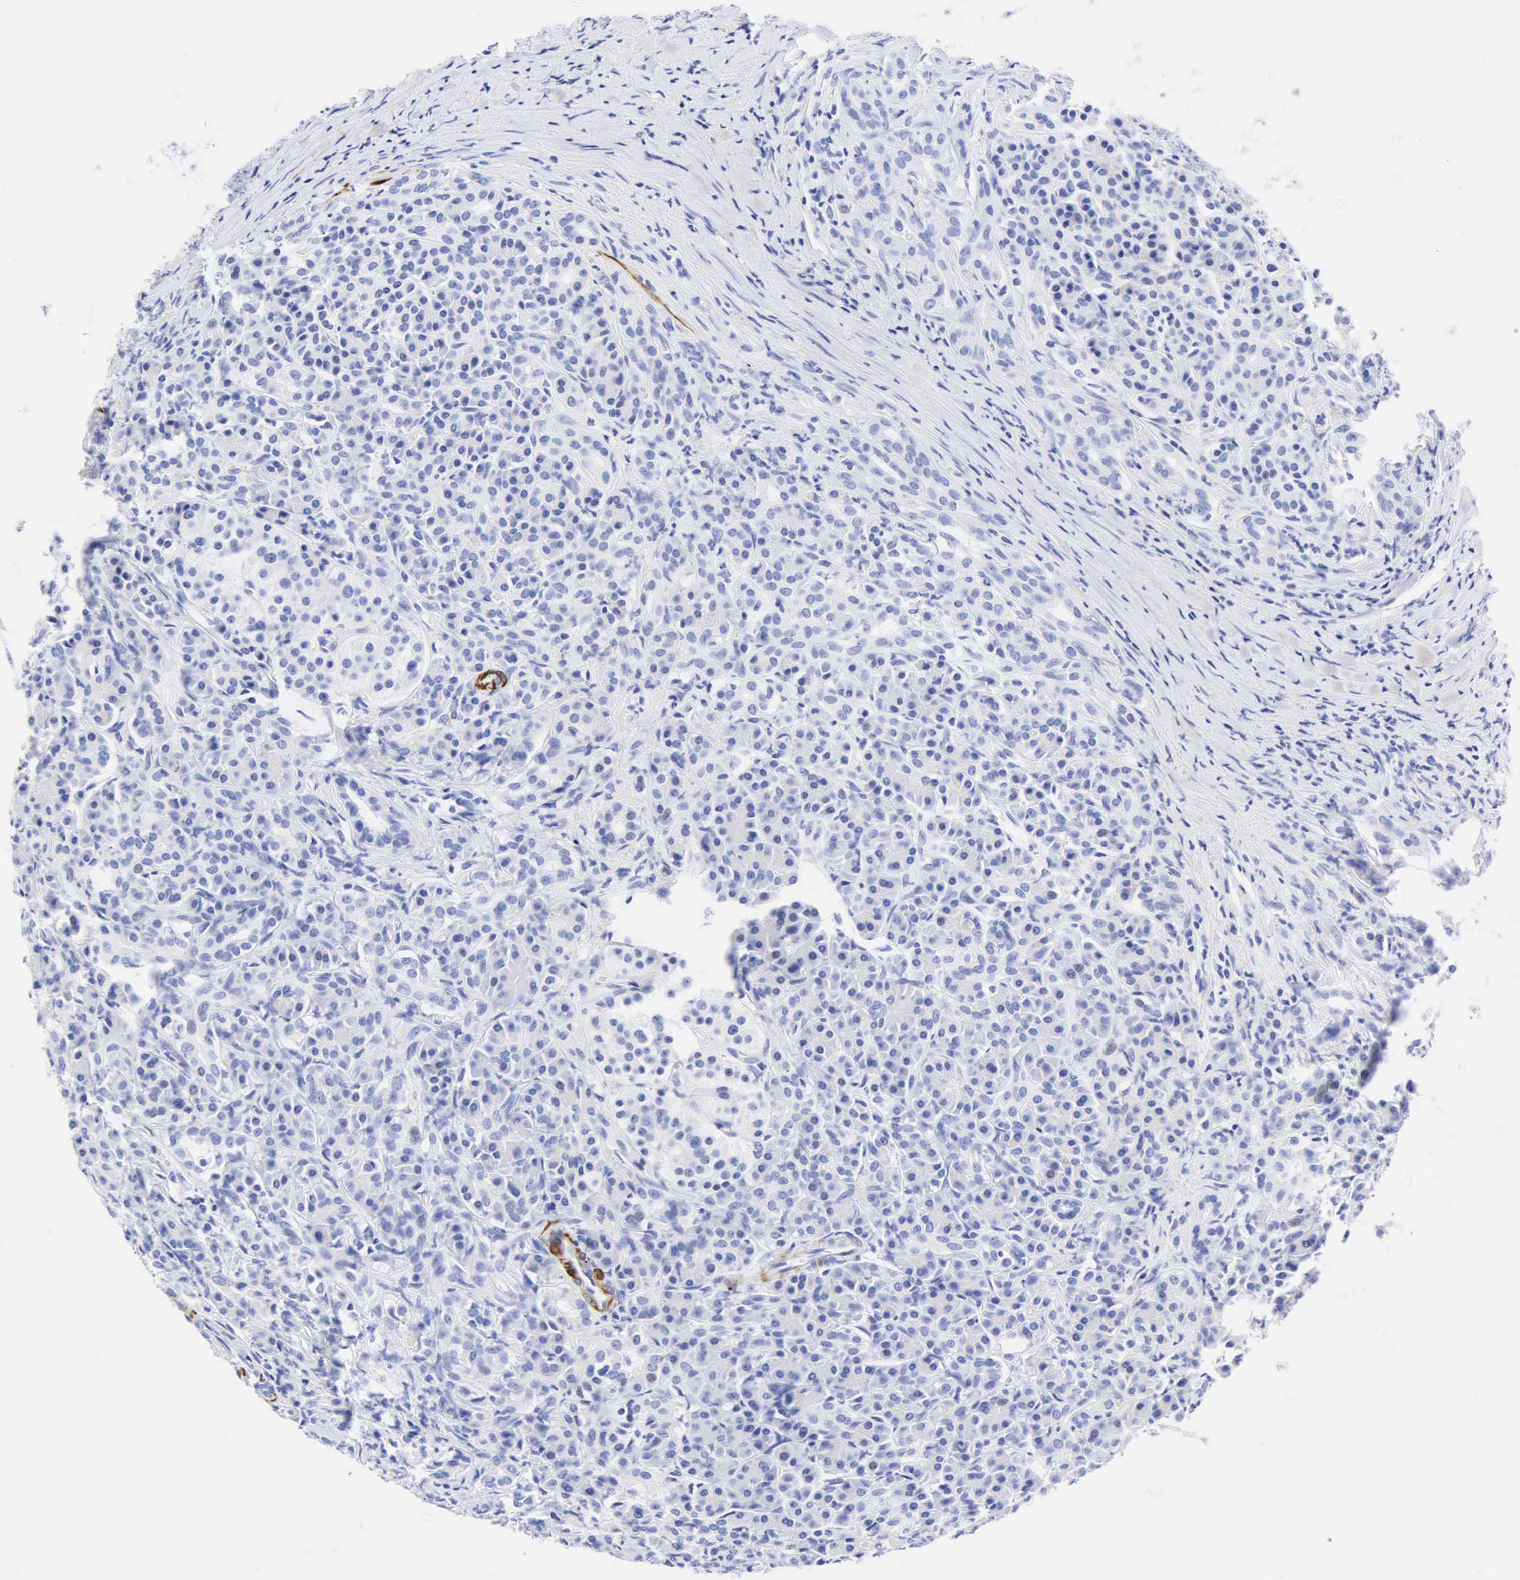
{"staining": {"intensity": "negative", "quantity": "none", "location": "none"}, "tissue": "pancreas", "cell_type": "Exocrine glandular cells", "image_type": "normal", "snomed": [{"axis": "morphology", "description": "Normal tissue, NOS"}, {"axis": "topography", "description": "Lymph node"}, {"axis": "topography", "description": "Pancreas"}], "caption": "The immunohistochemistry histopathology image has no significant positivity in exocrine glandular cells of pancreas.", "gene": "DES", "patient": {"sex": "male", "age": 59}}